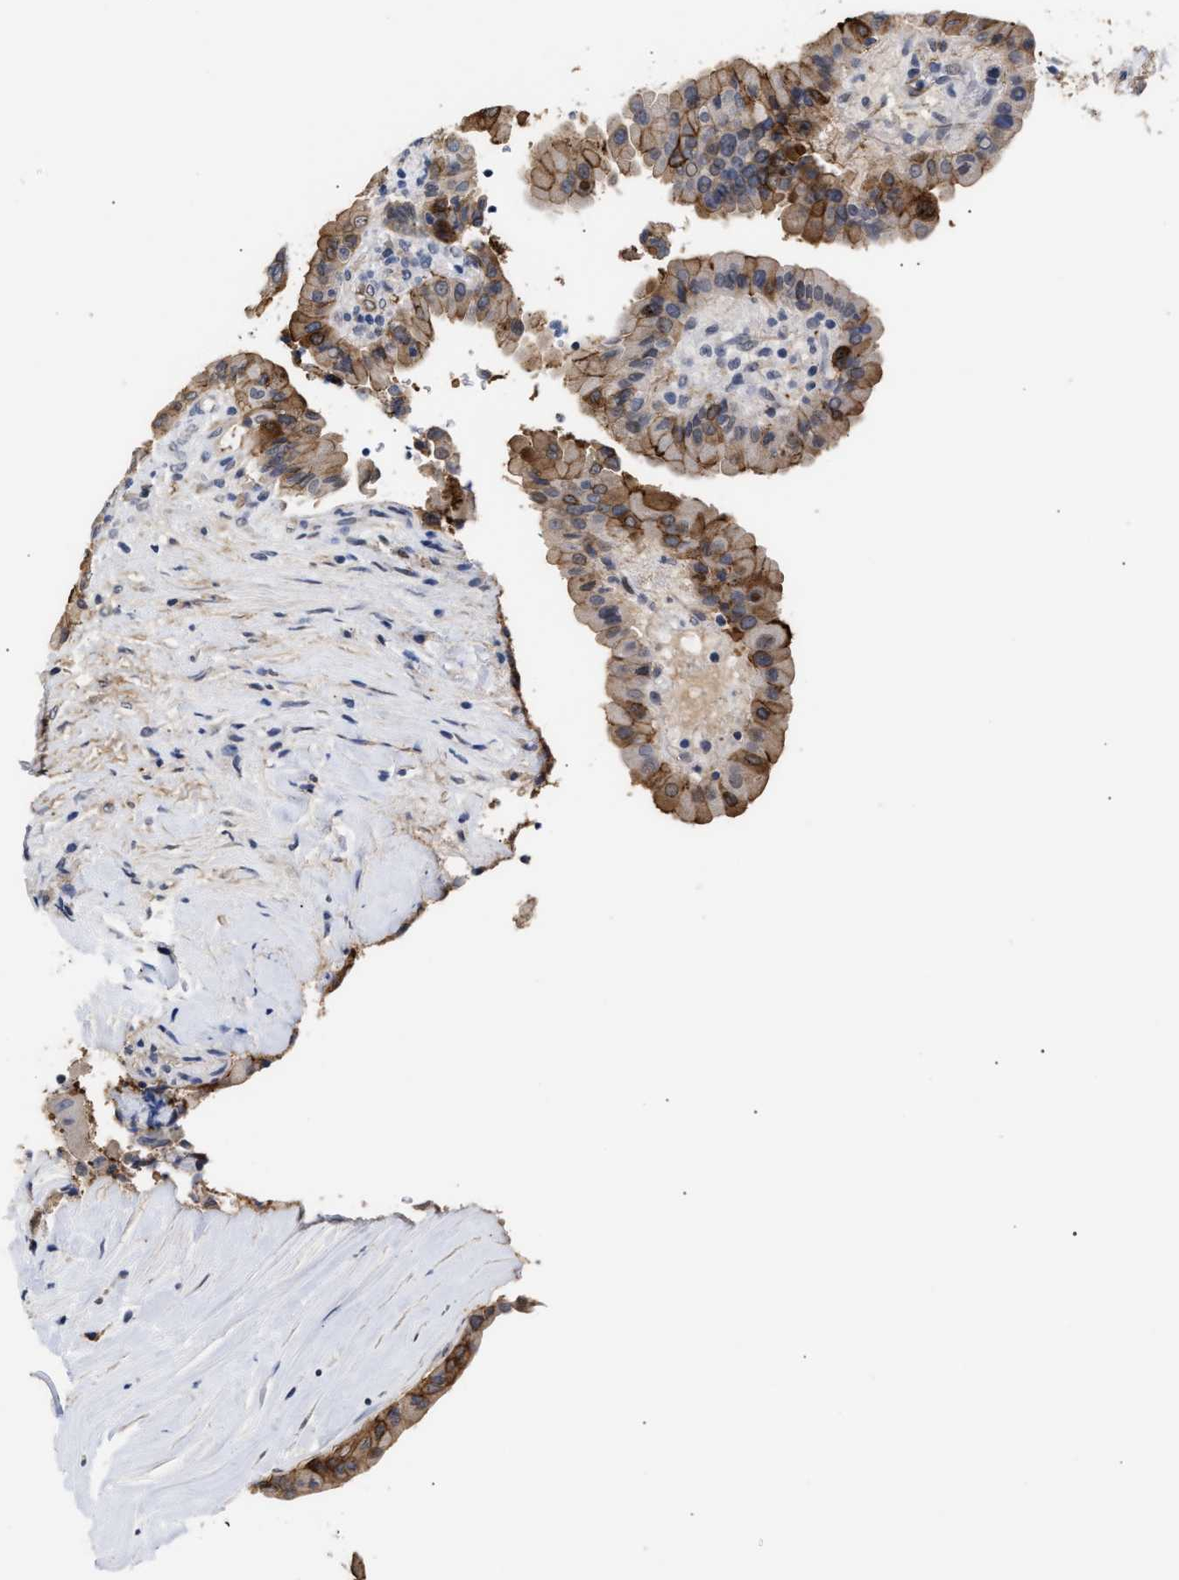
{"staining": {"intensity": "moderate", "quantity": "25%-75%", "location": "cytoplasmic/membranous"}, "tissue": "thyroid cancer", "cell_type": "Tumor cells", "image_type": "cancer", "snomed": [{"axis": "morphology", "description": "Papillary adenocarcinoma, NOS"}, {"axis": "topography", "description": "Thyroid gland"}], "caption": "Thyroid cancer stained with a protein marker shows moderate staining in tumor cells.", "gene": "AHNAK2", "patient": {"sex": "male", "age": 33}}